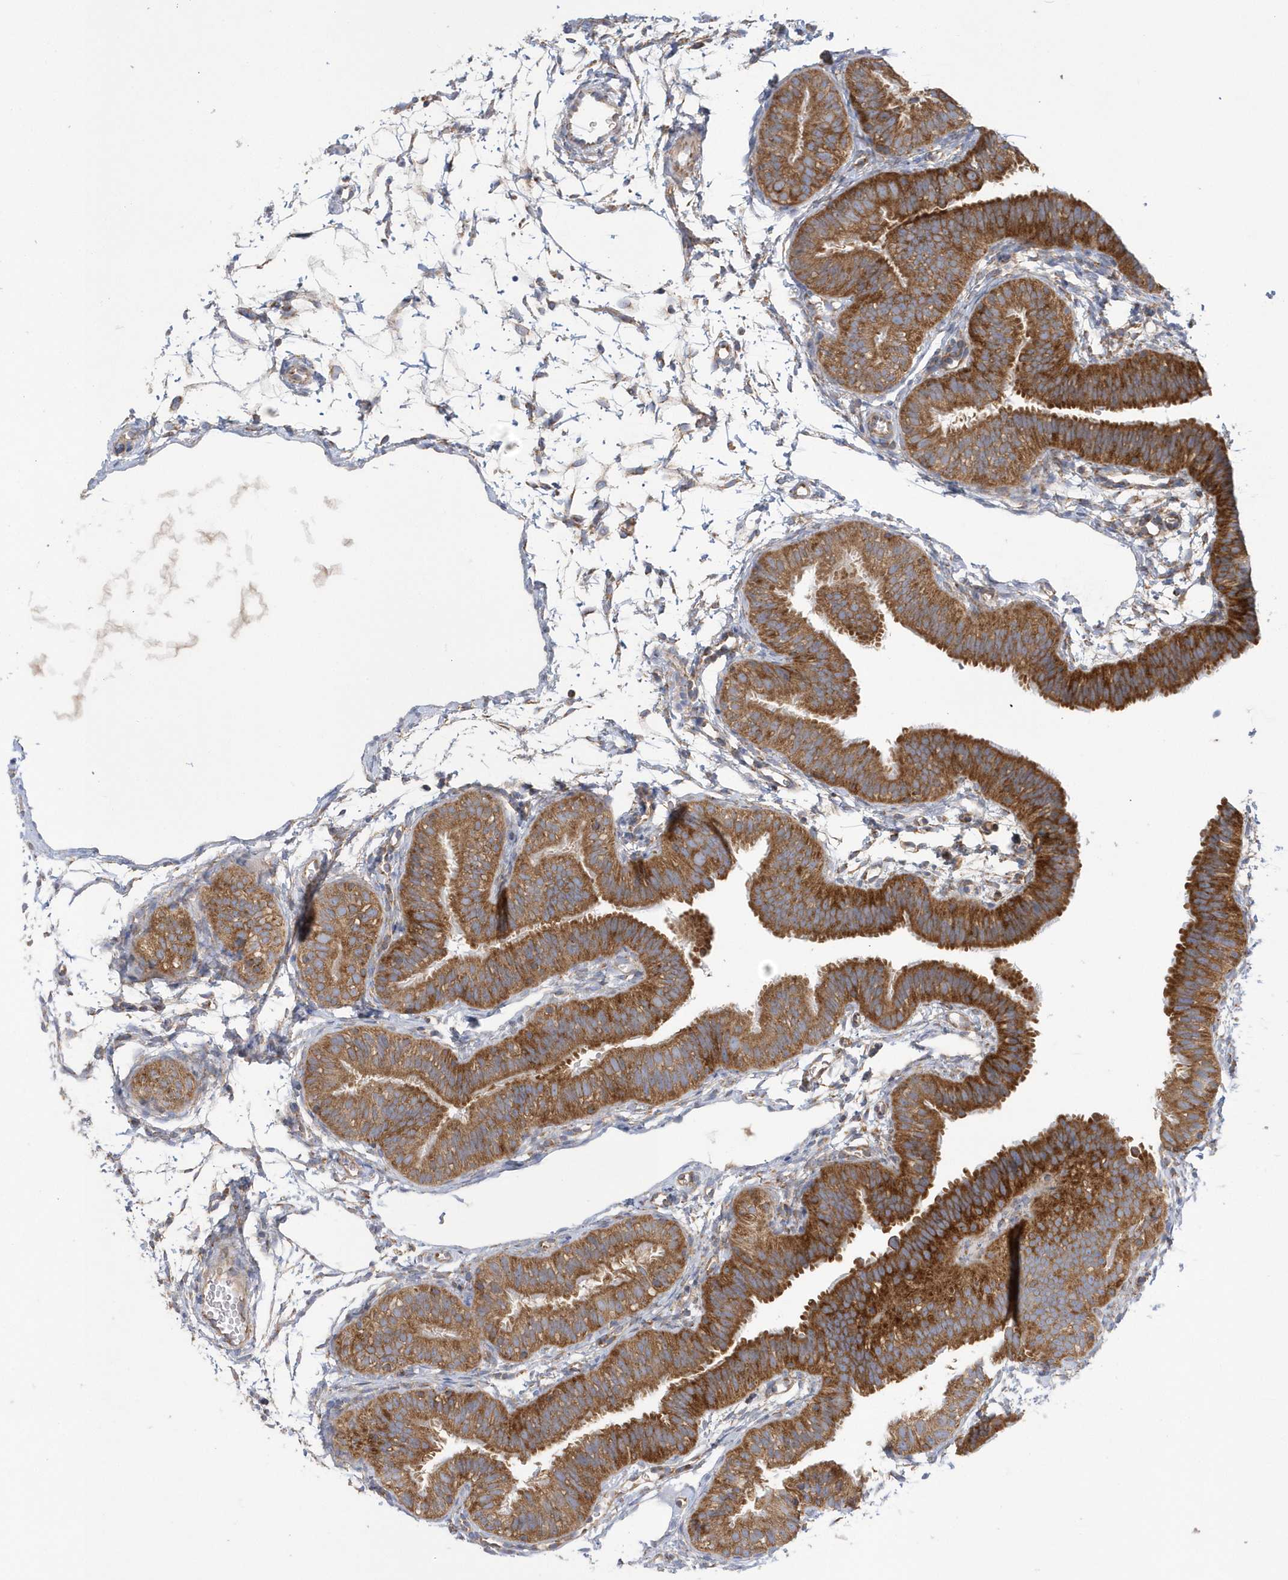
{"staining": {"intensity": "strong", "quantity": ">75%", "location": "cytoplasmic/membranous"}, "tissue": "fallopian tube", "cell_type": "Glandular cells", "image_type": "normal", "snomed": [{"axis": "morphology", "description": "Normal tissue, NOS"}, {"axis": "topography", "description": "Fallopian tube"}], "caption": "Strong cytoplasmic/membranous positivity is identified in about >75% of glandular cells in unremarkable fallopian tube. The protein of interest is stained brown, and the nuclei are stained in blue (DAB IHC with brightfield microscopy, high magnification).", "gene": "SPATA5", "patient": {"sex": "female", "age": 35}}